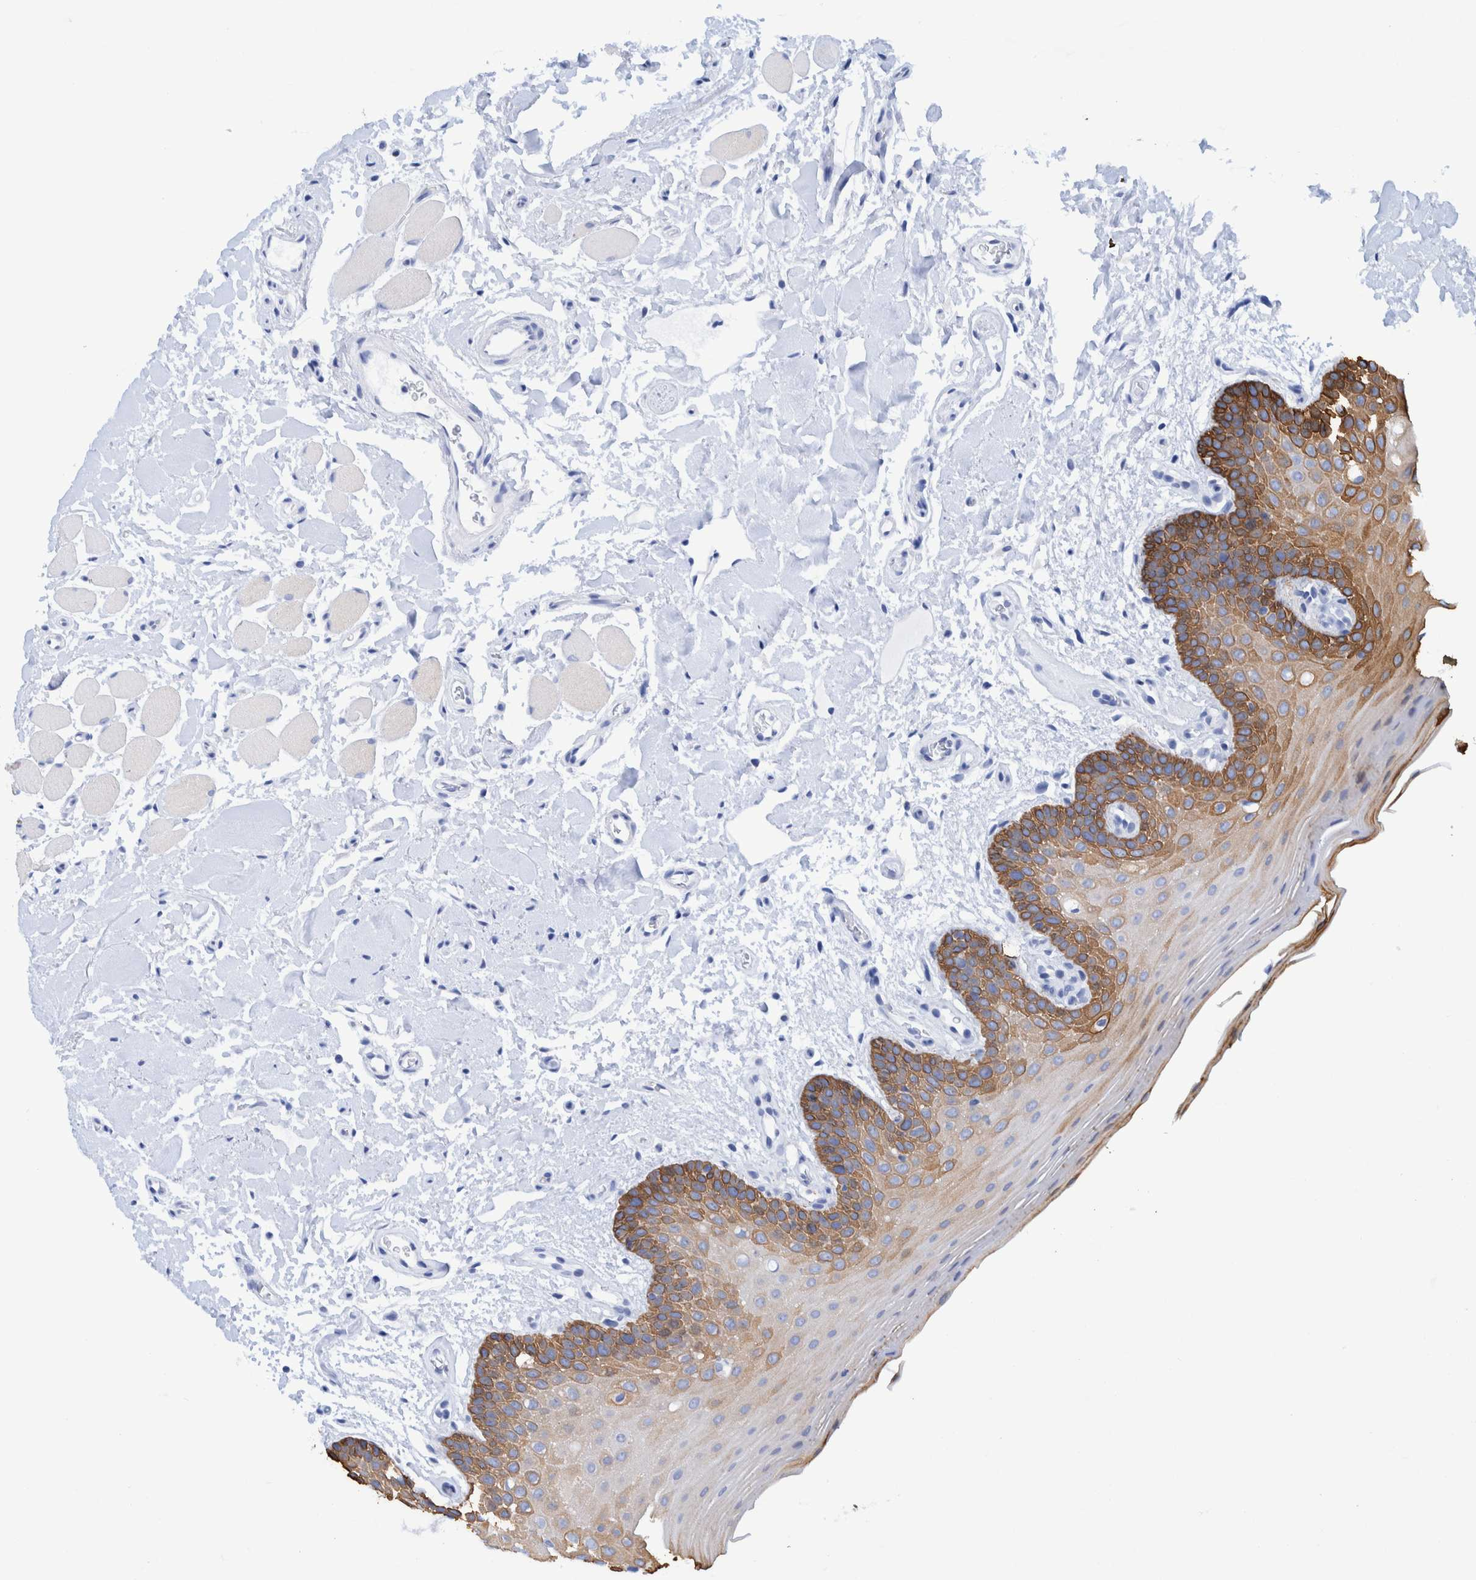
{"staining": {"intensity": "moderate", "quantity": ">75%", "location": "cytoplasmic/membranous"}, "tissue": "oral mucosa", "cell_type": "Squamous epithelial cells", "image_type": "normal", "snomed": [{"axis": "morphology", "description": "Normal tissue, NOS"}, {"axis": "topography", "description": "Oral tissue"}], "caption": "Normal oral mucosa shows moderate cytoplasmic/membranous expression in about >75% of squamous epithelial cells, visualized by immunohistochemistry. The staining was performed using DAB to visualize the protein expression in brown, while the nuclei were stained in blue with hematoxylin (Magnification: 20x).", "gene": "KRT14", "patient": {"sex": "male", "age": 62}}